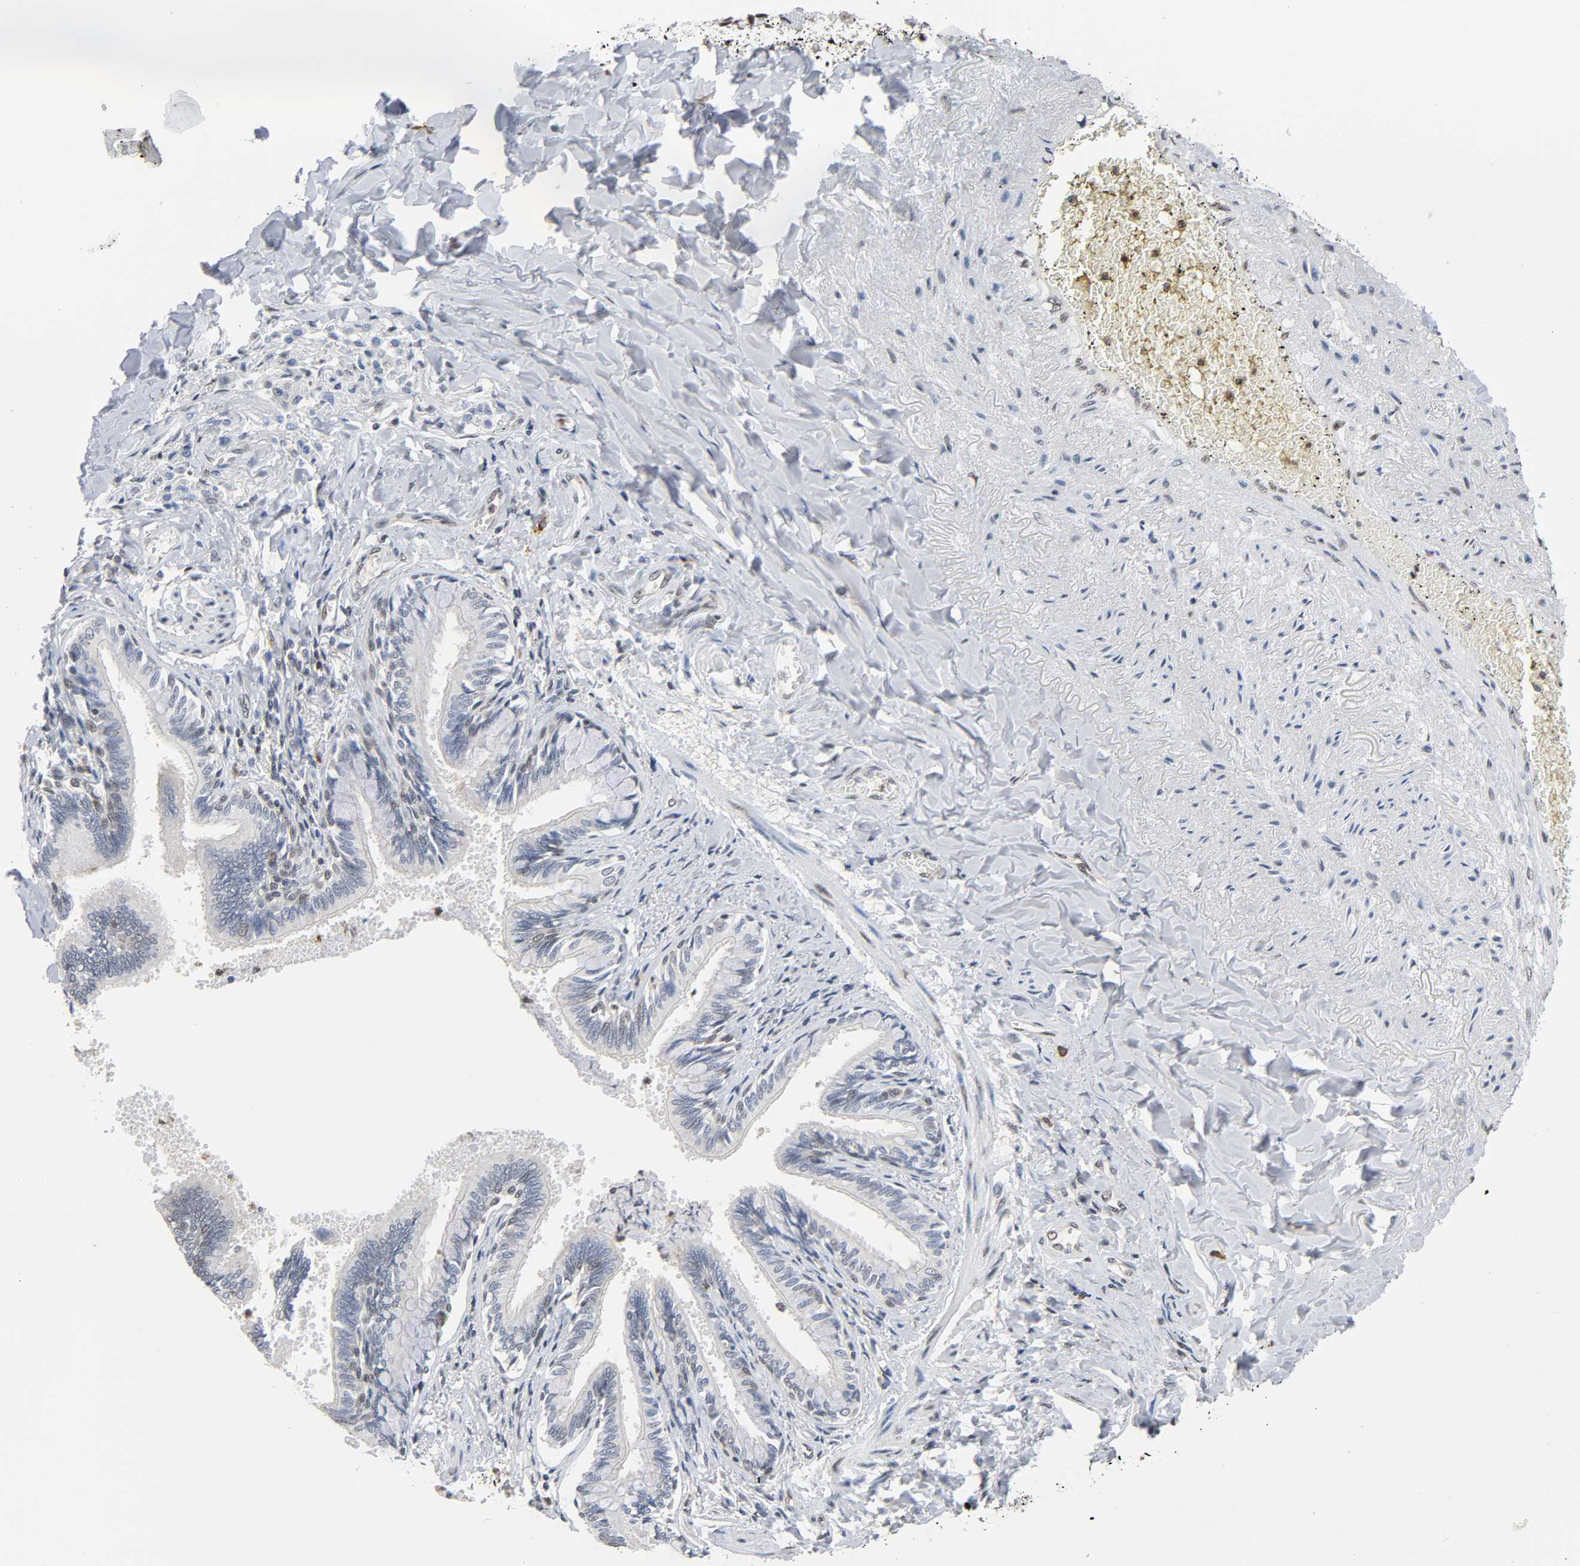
{"staining": {"intensity": "strong", "quantity": ">75%", "location": "nuclear"}, "tissue": "bronchus", "cell_type": "Respiratory epithelial cells", "image_type": "normal", "snomed": [{"axis": "morphology", "description": "Normal tissue, NOS"}, {"axis": "topography", "description": "Lung"}], "caption": "Immunohistochemistry (DAB (3,3'-diaminobenzidine)) staining of benign bronchus reveals strong nuclear protein staining in approximately >75% of respiratory epithelial cells.", "gene": "SUMO1", "patient": {"sex": "male", "age": 64}}